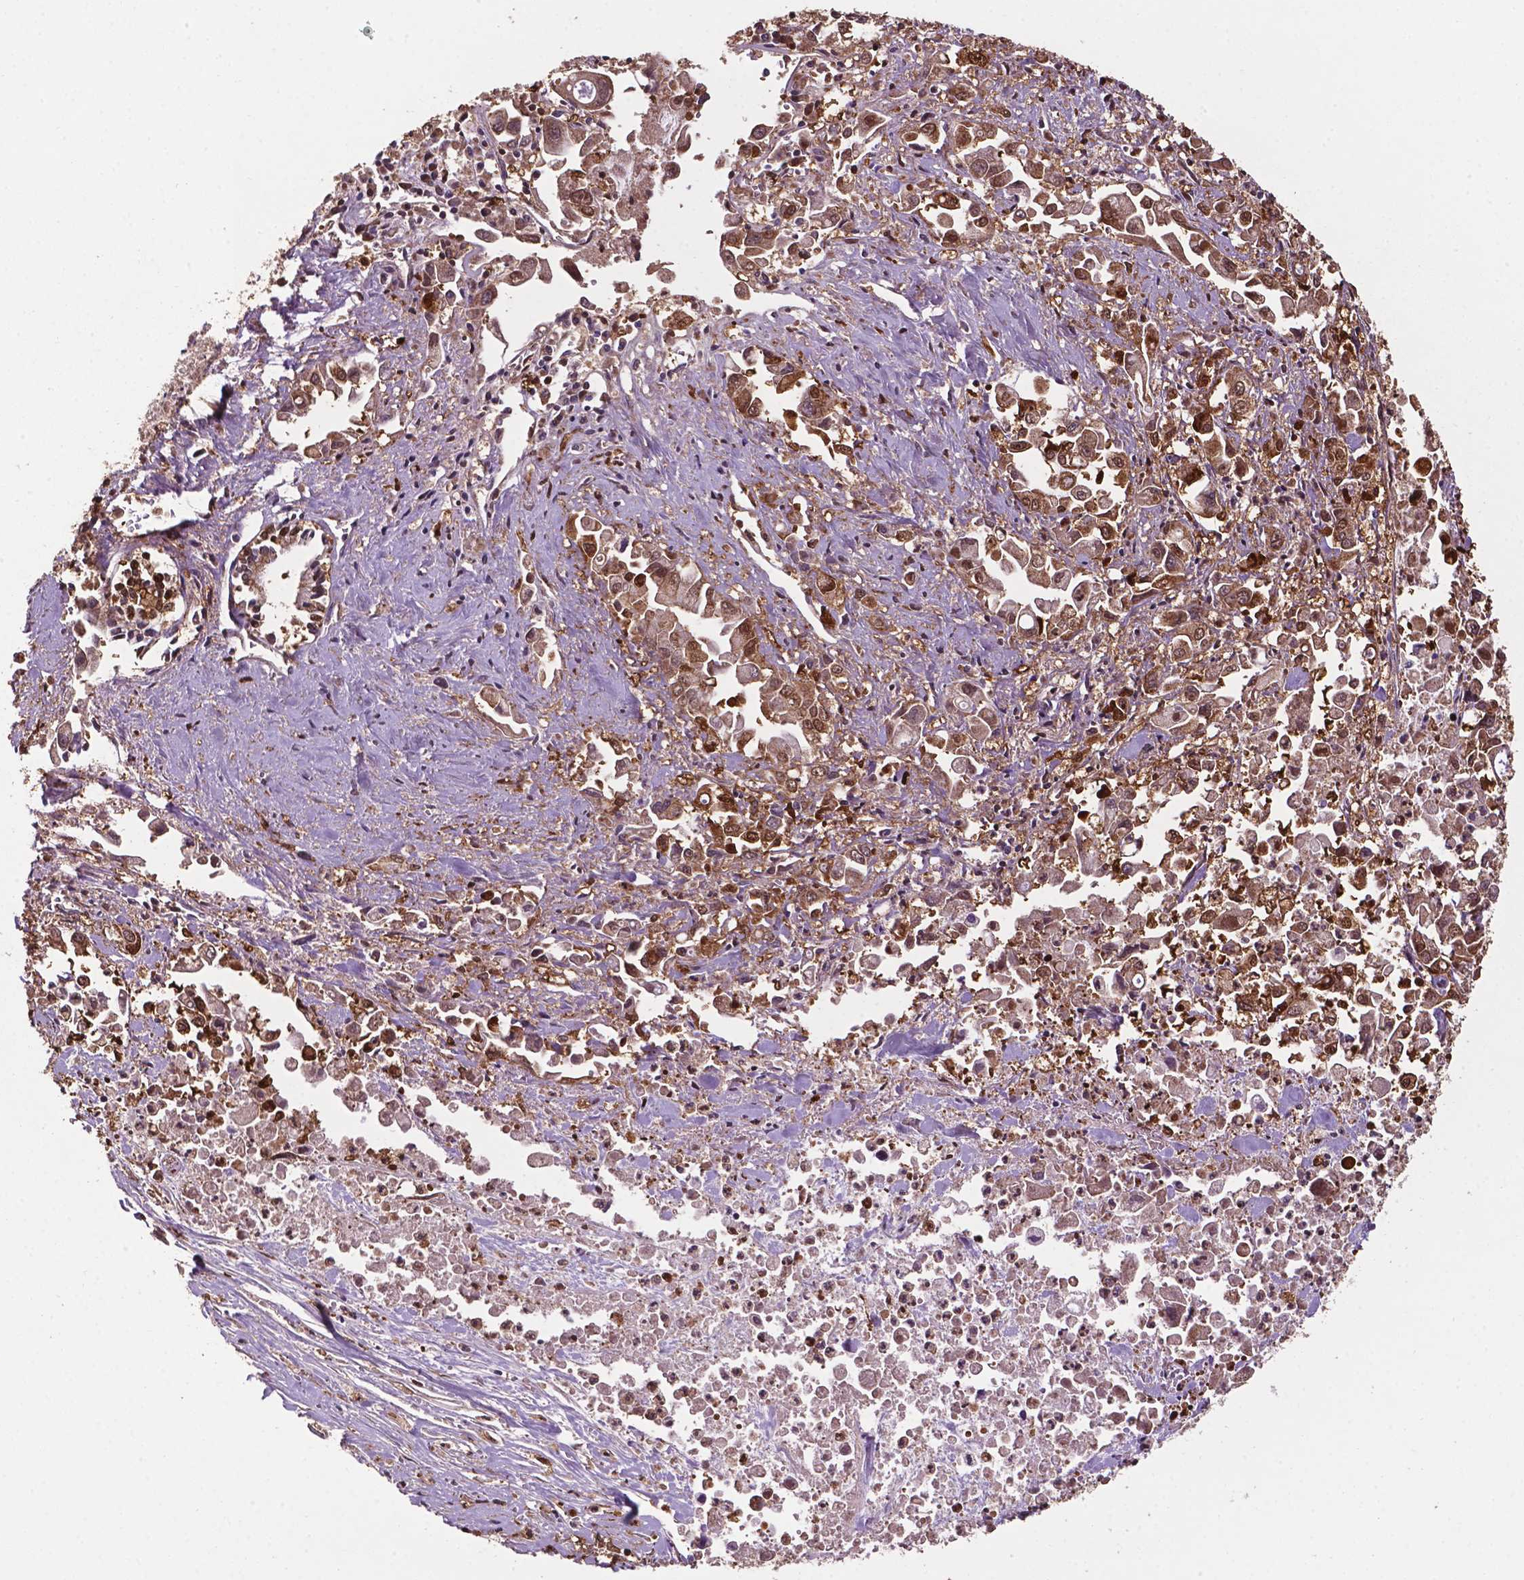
{"staining": {"intensity": "moderate", "quantity": ">75%", "location": "cytoplasmic/membranous"}, "tissue": "pancreatic cancer", "cell_type": "Tumor cells", "image_type": "cancer", "snomed": [{"axis": "morphology", "description": "Adenocarcinoma, NOS"}, {"axis": "topography", "description": "Pancreas"}], "caption": "Immunohistochemistry of human pancreatic adenocarcinoma exhibits medium levels of moderate cytoplasmic/membranous positivity in approximately >75% of tumor cells. (Stains: DAB (3,3'-diaminobenzidine) in brown, nuclei in blue, Microscopy: brightfield microscopy at high magnification).", "gene": "SMAD3", "patient": {"sex": "female", "age": 83}}